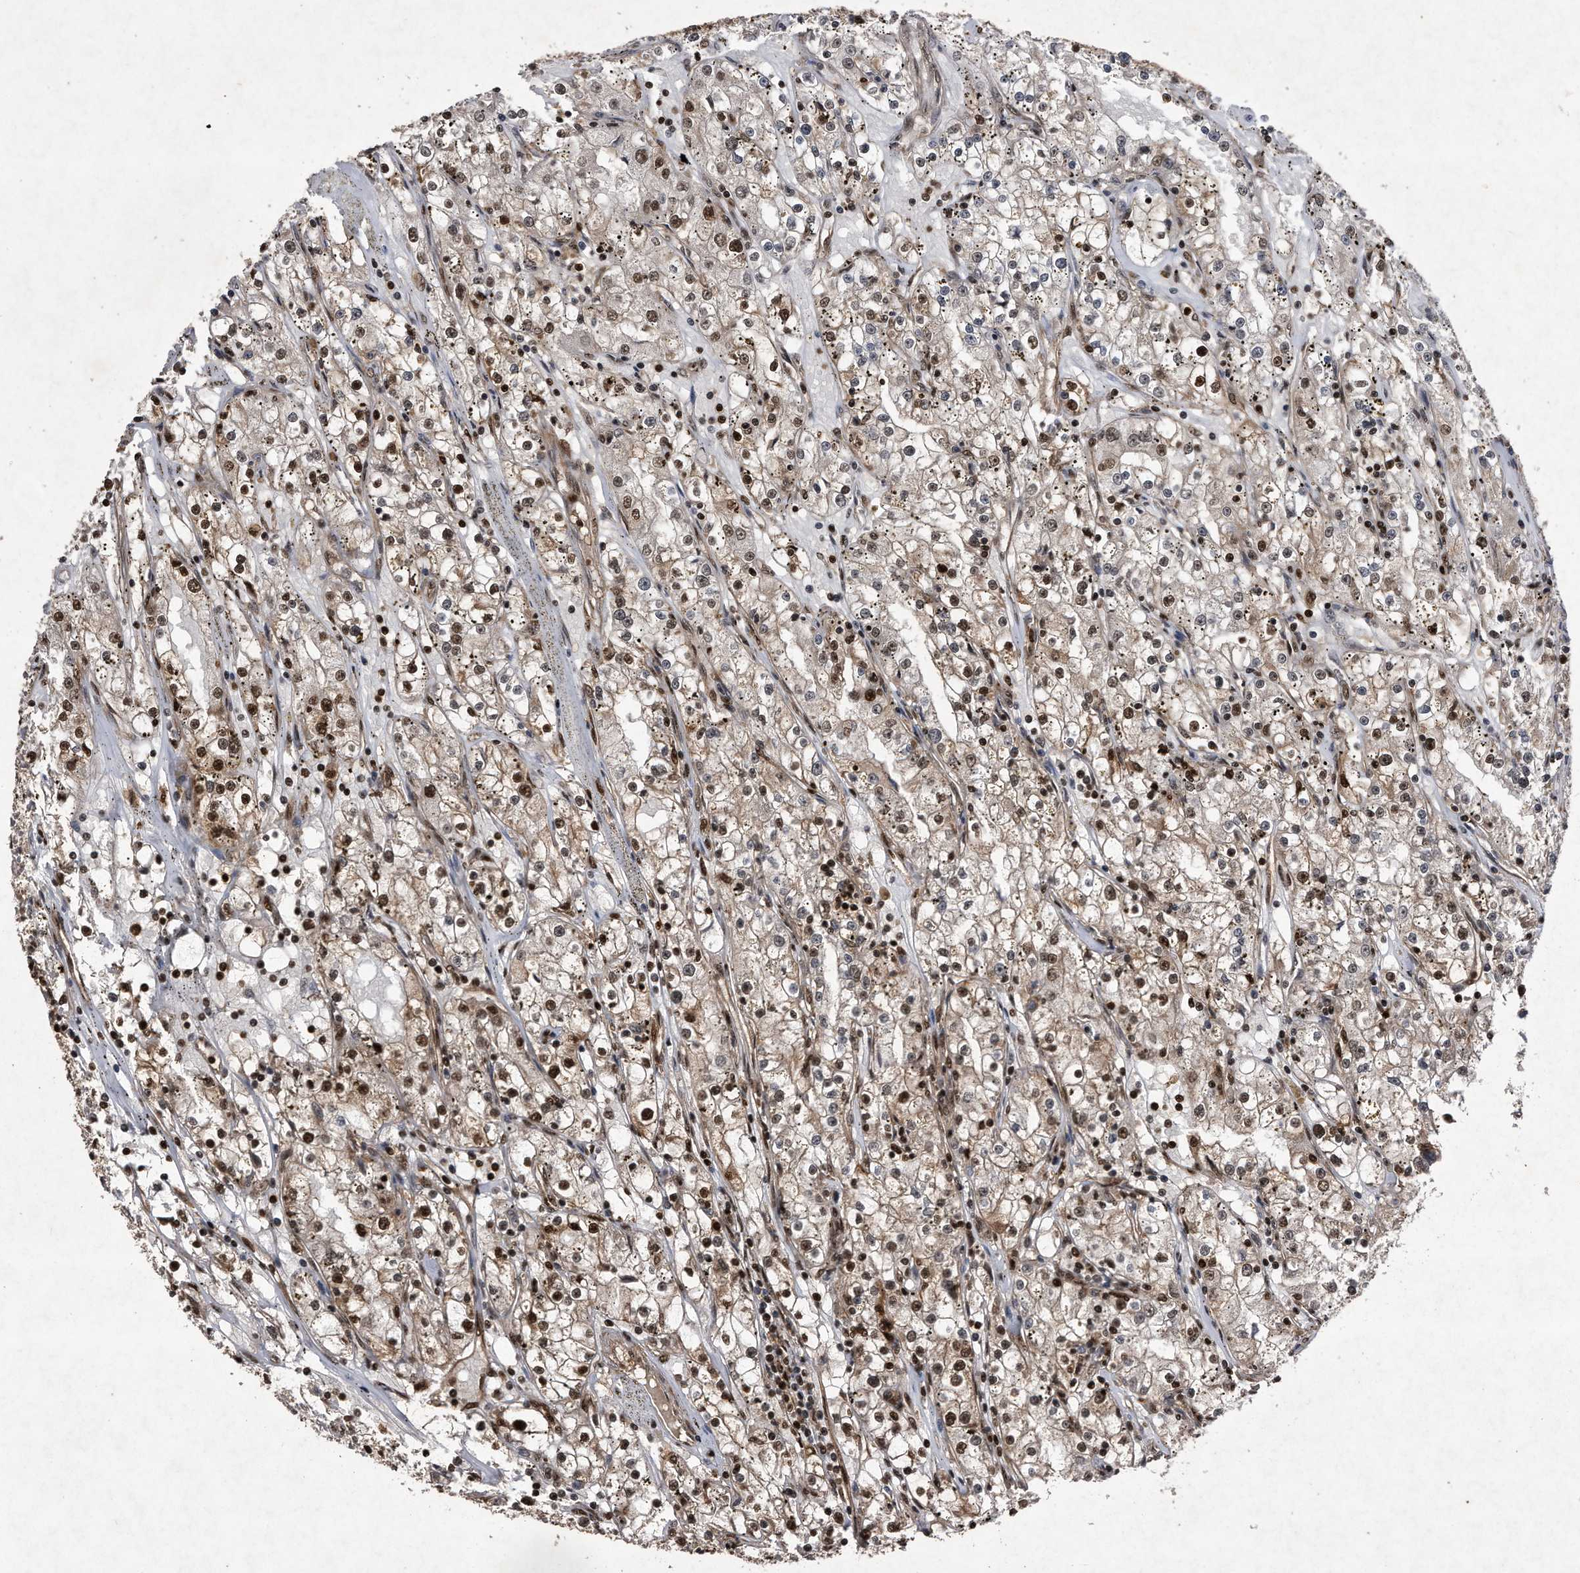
{"staining": {"intensity": "moderate", "quantity": ">75%", "location": "nuclear"}, "tissue": "renal cancer", "cell_type": "Tumor cells", "image_type": "cancer", "snomed": [{"axis": "morphology", "description": "Adenocarcinoma, NOS"}, {"axis": "topography", "description": "Kidney"}], "caption": "Tumor cells display medium levels of moderate nuclear expression in about >75% of cells in human renal cancer (adenocarcinoma).", "gene": "RAD23B", "patient": {"sex": "male", "age": 56}}